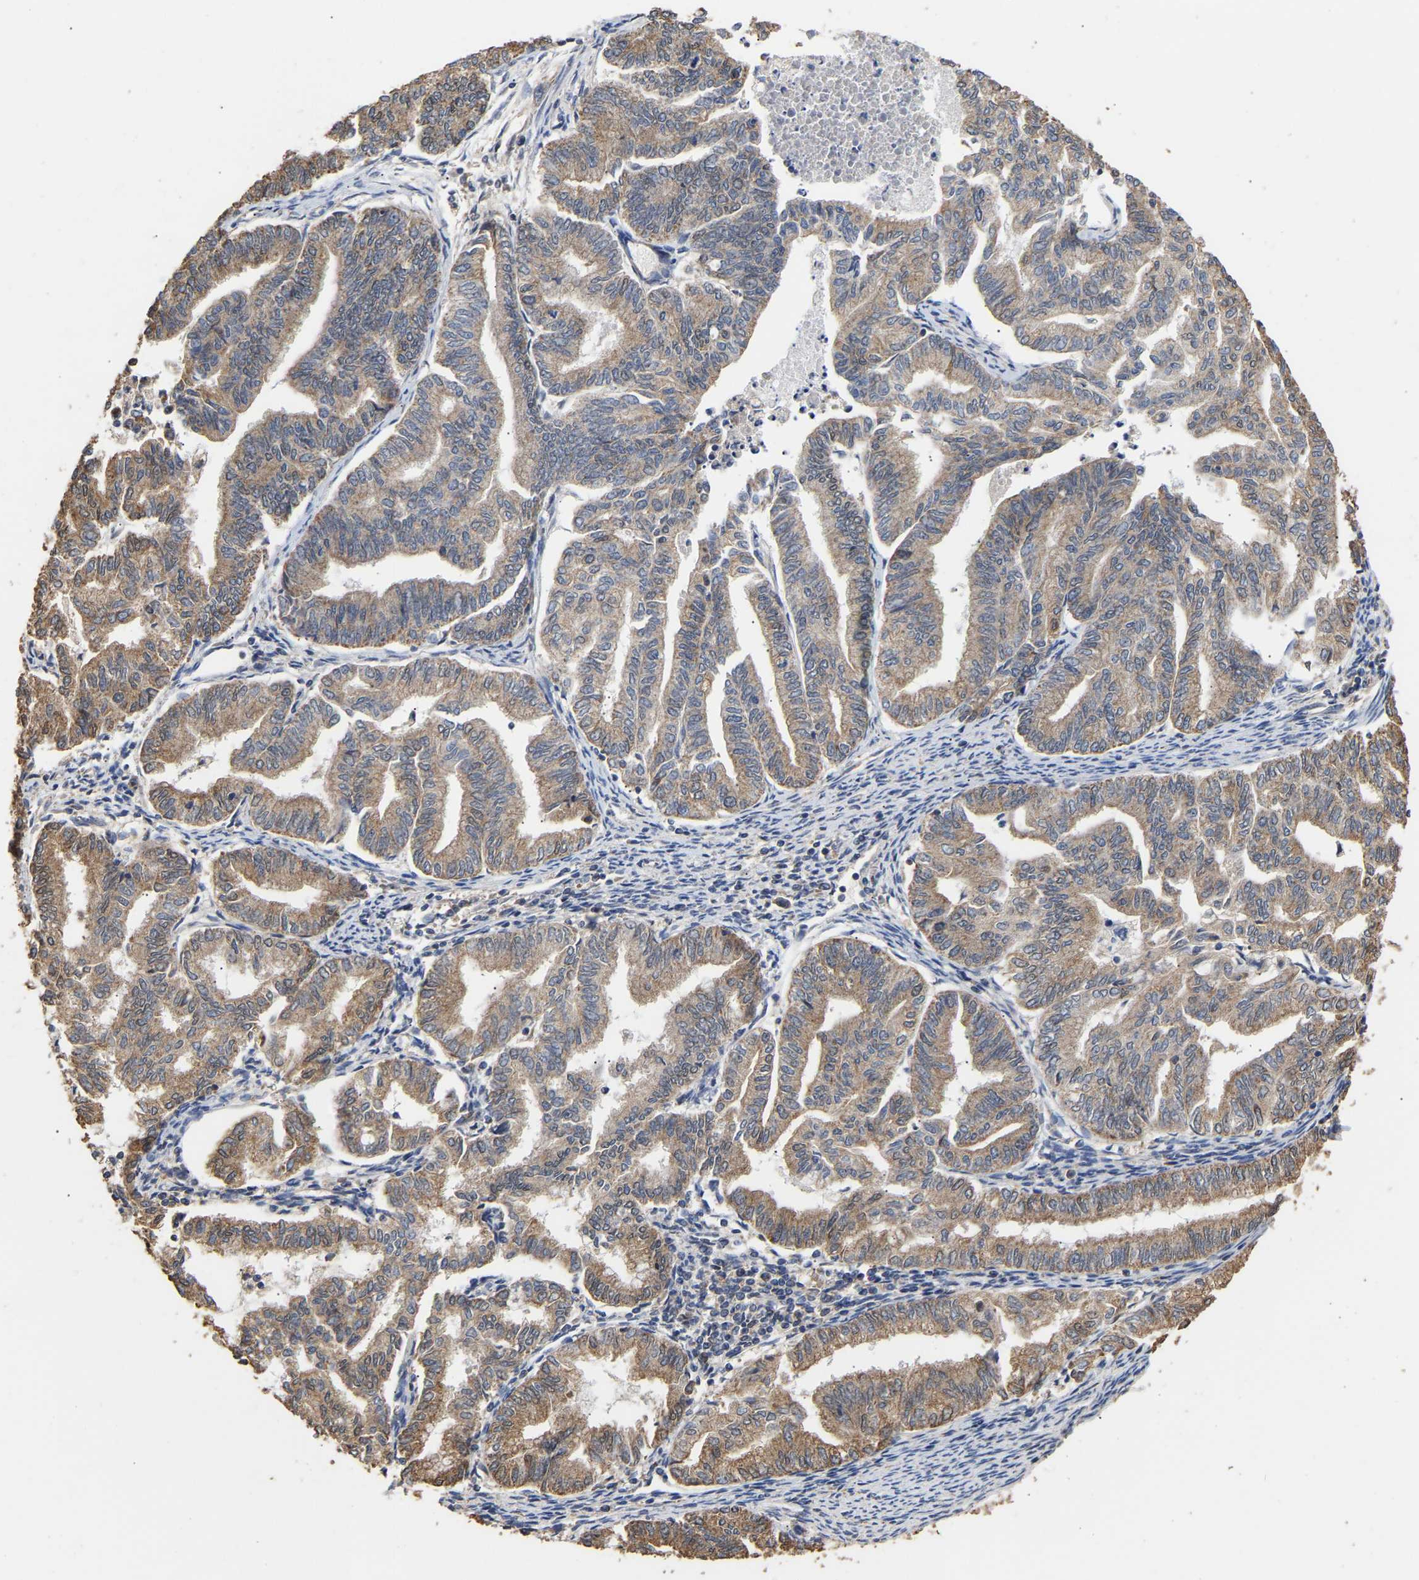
{"staining": {"intensity": "moderate", "quantity": ">75%", "location": "cytoplasmic/membranous"}, "tissue": "endometrial cancer", "cell_type": "Tumor cells", "image_type": "cancer", "snomed": [{"axis": "morphology", "description": "Adenocarcinoma, NOS"}, {"axis": "topography", "description": "Endometrium"}], "caption": "Immunohistochemical staining of human endometrial cancer (adenocarcinoma) exhibits medium levels of moderate cytoplasmic/membranous positivity in about >75% of tumor cells.", "gene": "ZNF26", "patient": {"sex": "female", "age": 79}}